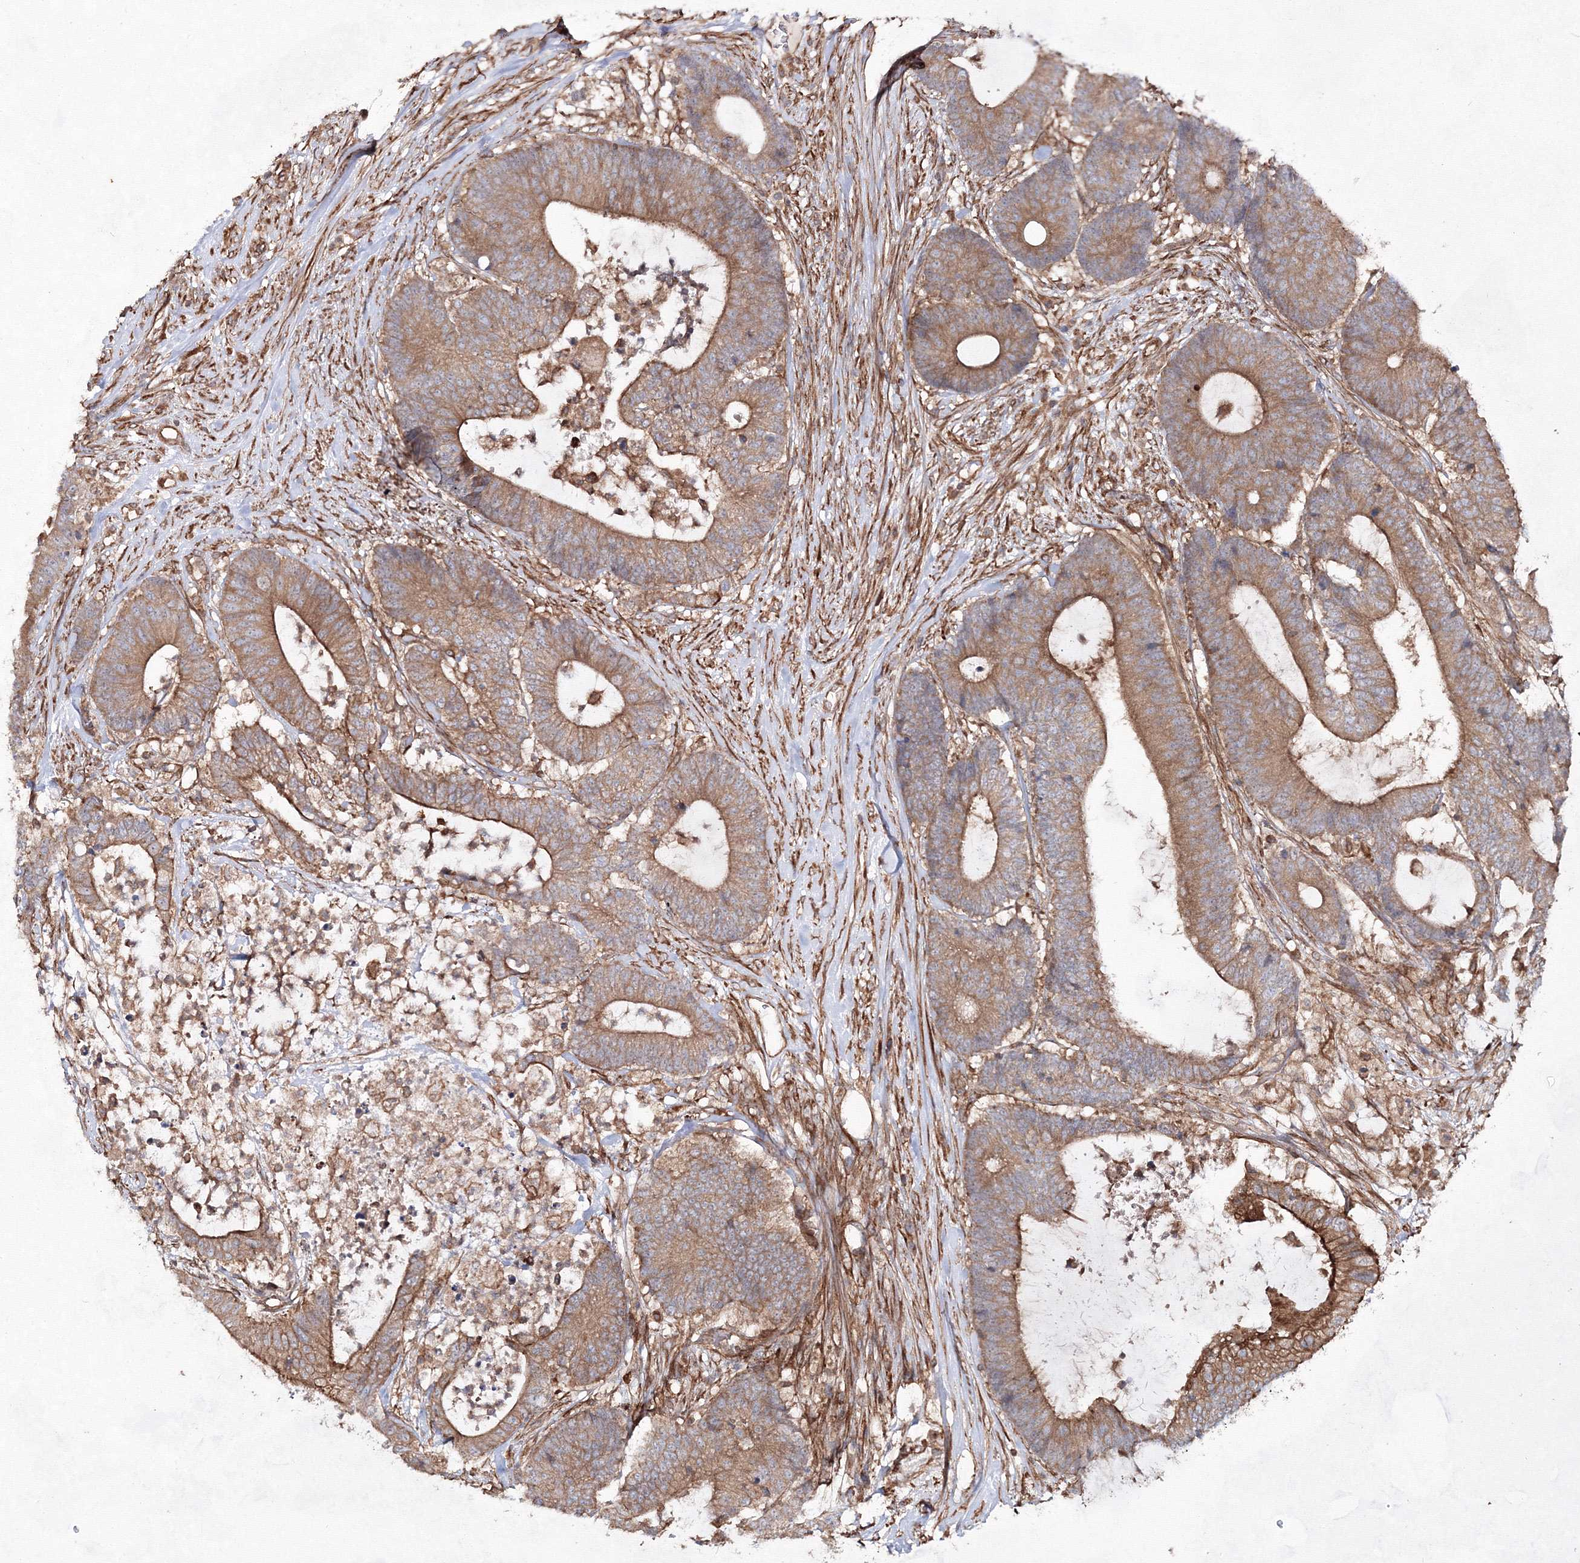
{"staining": {"intensity": "strong", "quantity": ">75%", "location": "cytoplasmic/membranous"}, "tissue": "colorectal cancer", "cell_type": "Tumor cells", "image_type": "cancer", "snomed": [{"axis": "morphology", "description": "Adenocarcinoma, NOS"}, {"axis": "topography", "description": "Colon"}], "caption": "Protein analysis of colorectal adenocarcinoma tissue shows strong cytoplasmic/membranous expression in approximately >75% of tumor cells. Using DAB (3,3'-diaminobenzidine) (brown) and hematoxylin (blue) stains, captured at high magnification using brightfield microscopy.", "gene": "EXOC6", "patient": {"sex": "female", "age": 84}}